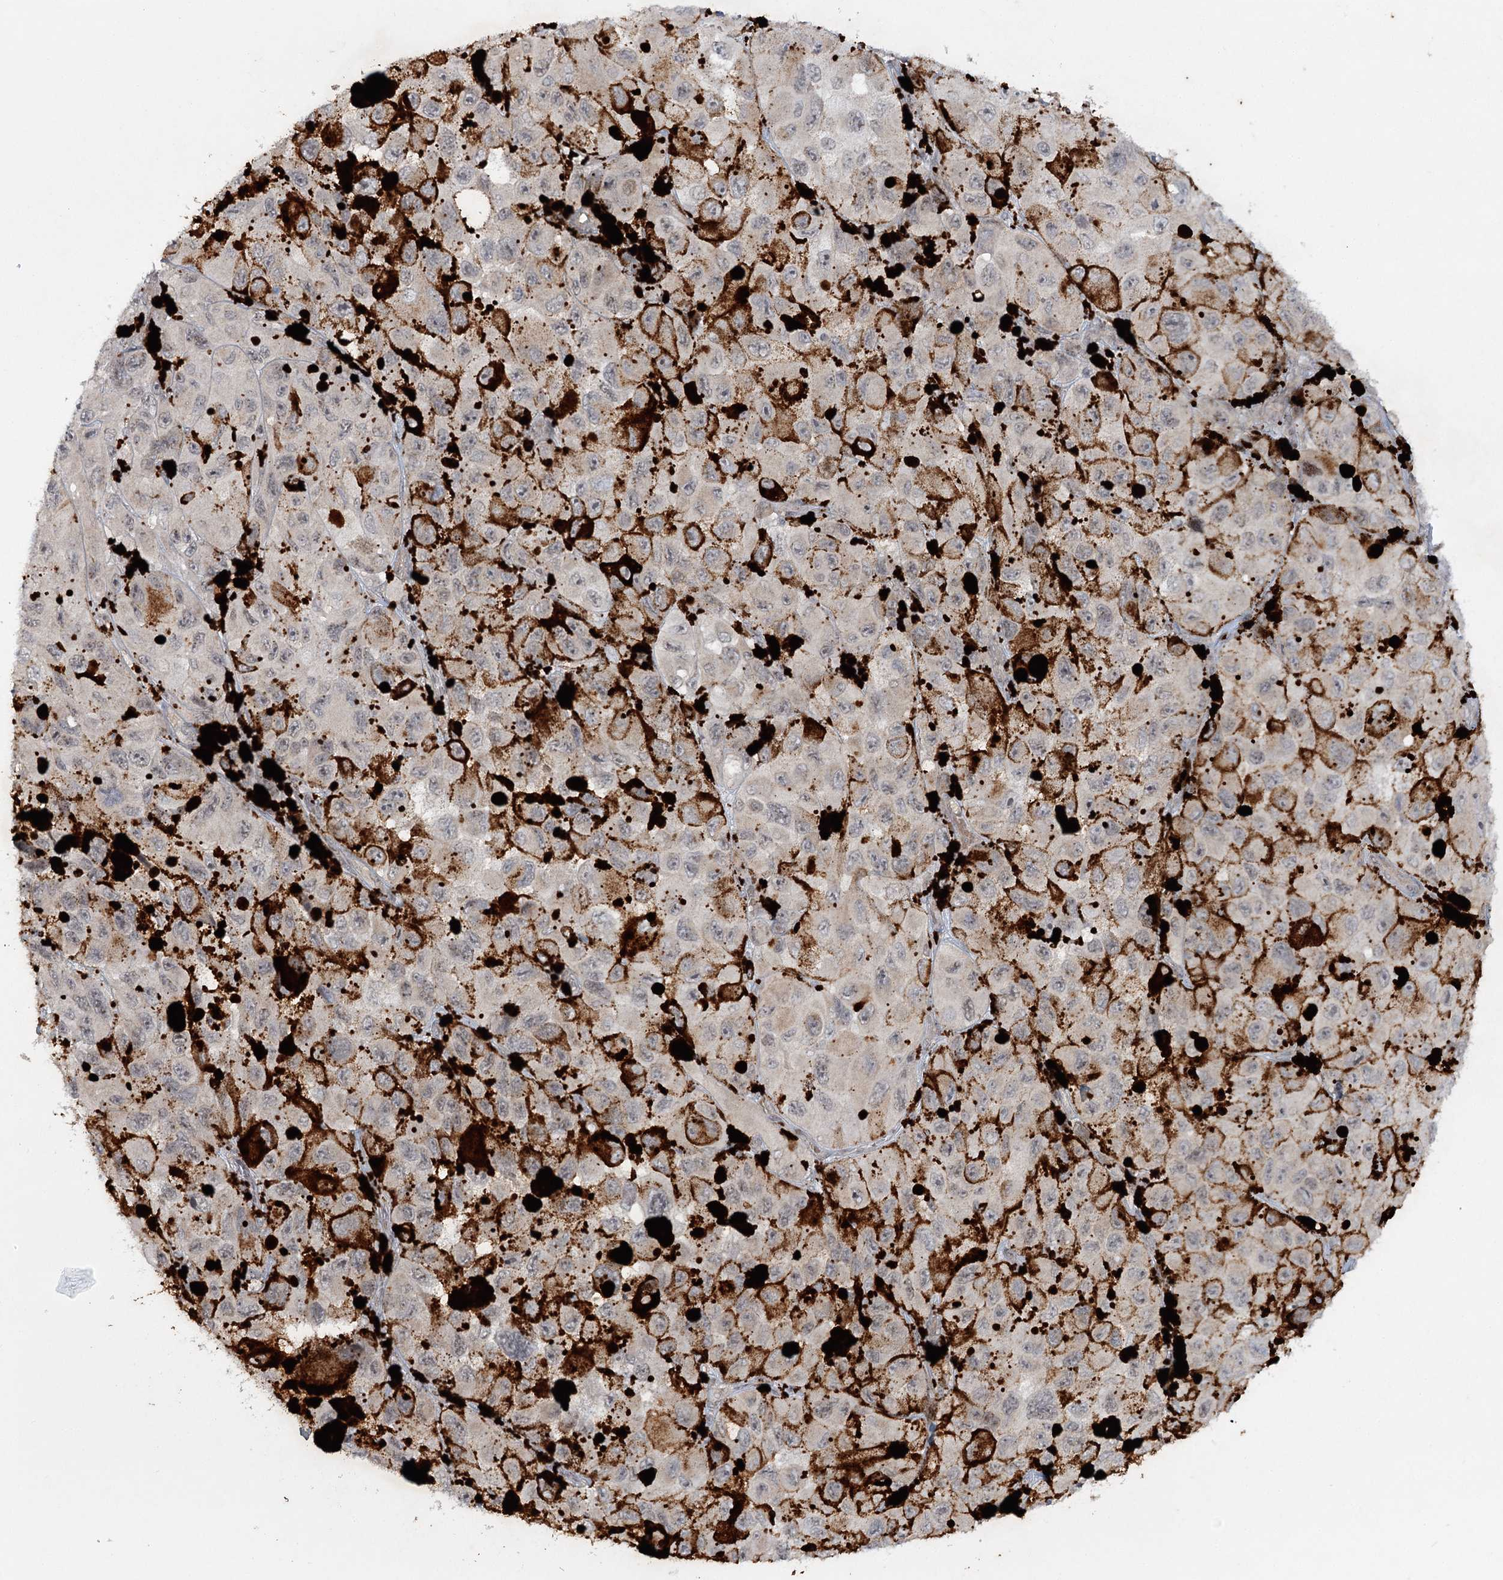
{"staining": {"intensity": "negative", "quantity": "none", "location": "none"}, "tissue": "melanoma", "cell_type": "Tumor cells", "image_type": "cancer", "snomed": [{"axis": "morphology", "description": "Malignant melanoma, NOS"}, {"axis": "topography", "description": "Skin"}], "caption": "This is a micrograph of immunohistochemistry staining of melanoma, which shows no staining in tumor cells.", "gene": "SH2D3A", "patient": {"sex": "female", "age": 73}}